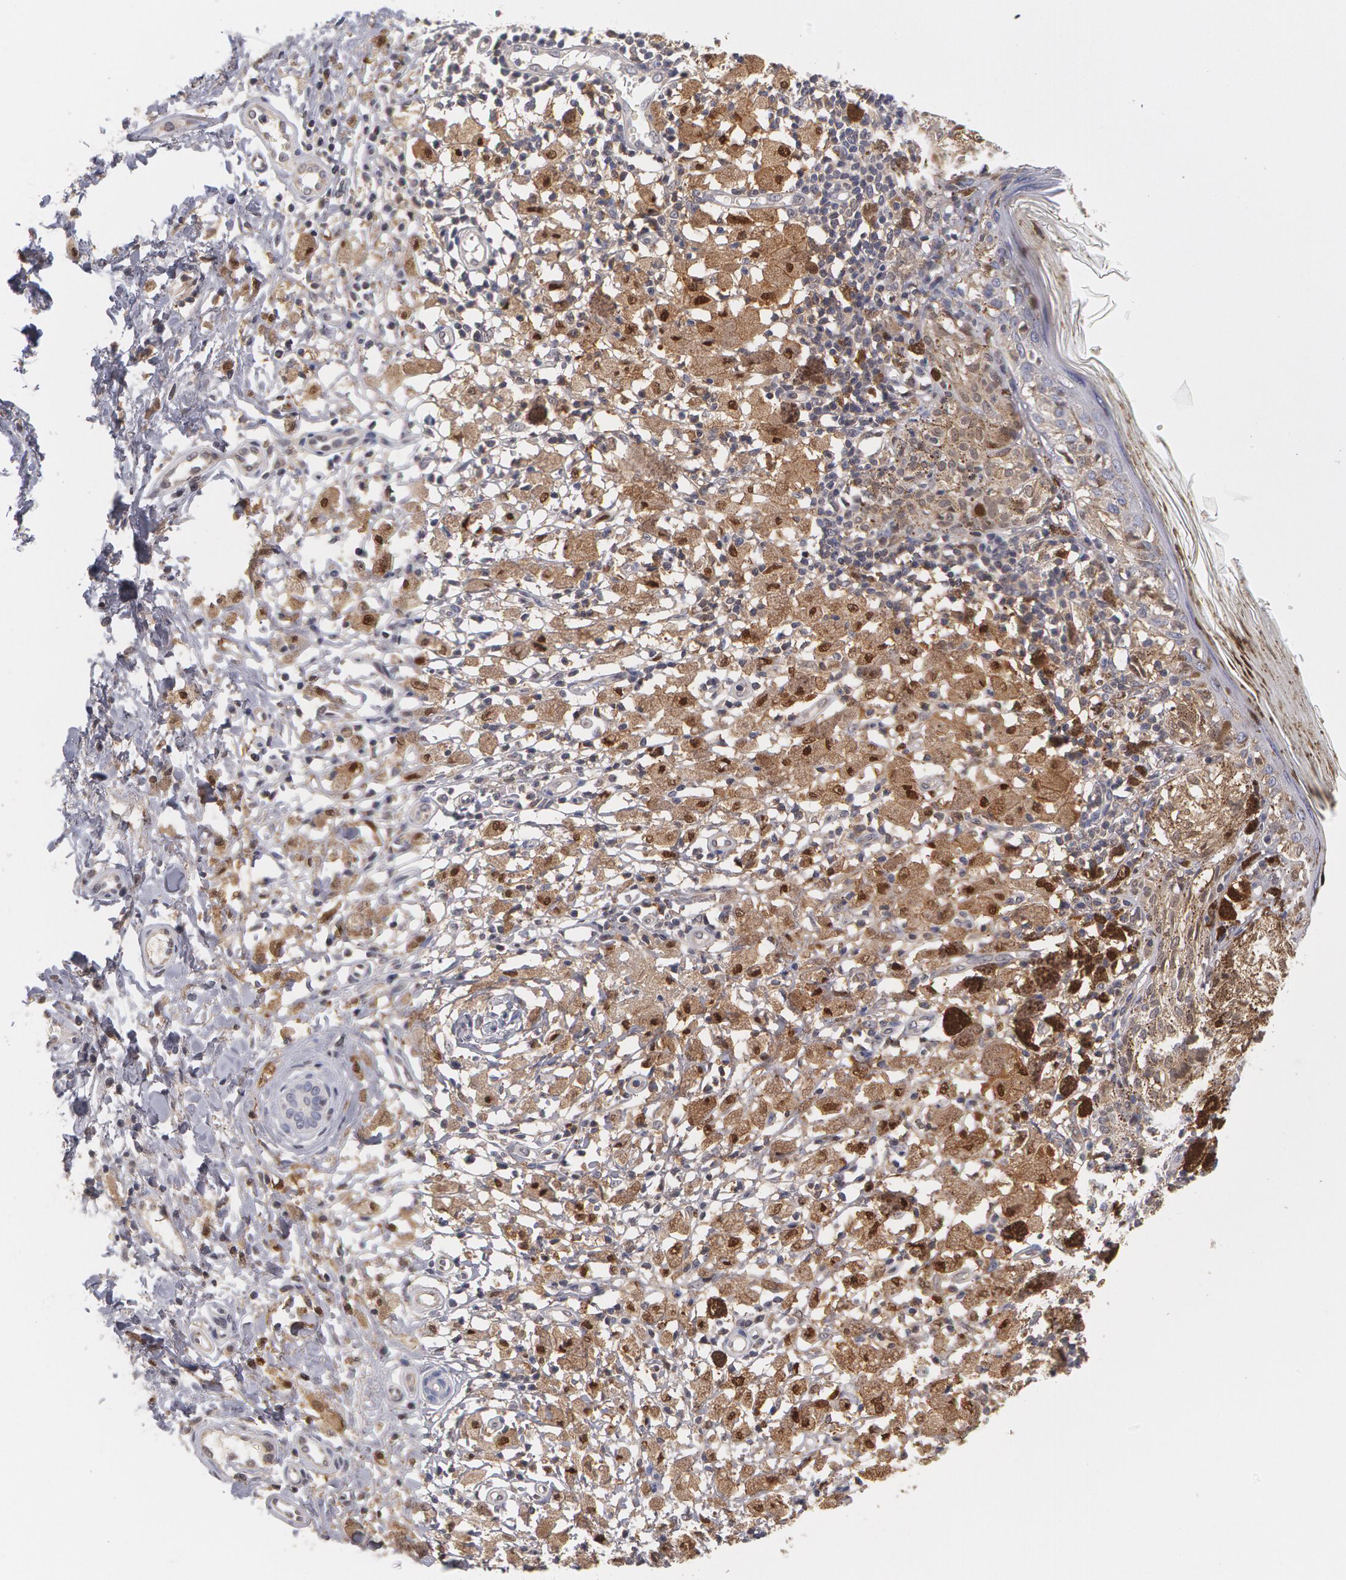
{"staining": {"intensity": "negative", "quantity": "none", "location": "none"}, "tissue": "melanoma", "cell_type": "Tumor cells", "image_type": "cancer", "snomed": [{"axis": "morphology", "description": "Malignant melanoma, NOS"}, {"axis": "topography", "description": "Skin"}], "caption": "This is an immunohistochemistry (IHC) micrograph of malignant melanoma. There is no expression in tumor cells.", "gene": "TXNRD1", "patient": {"sex": "male", "age": 88}}